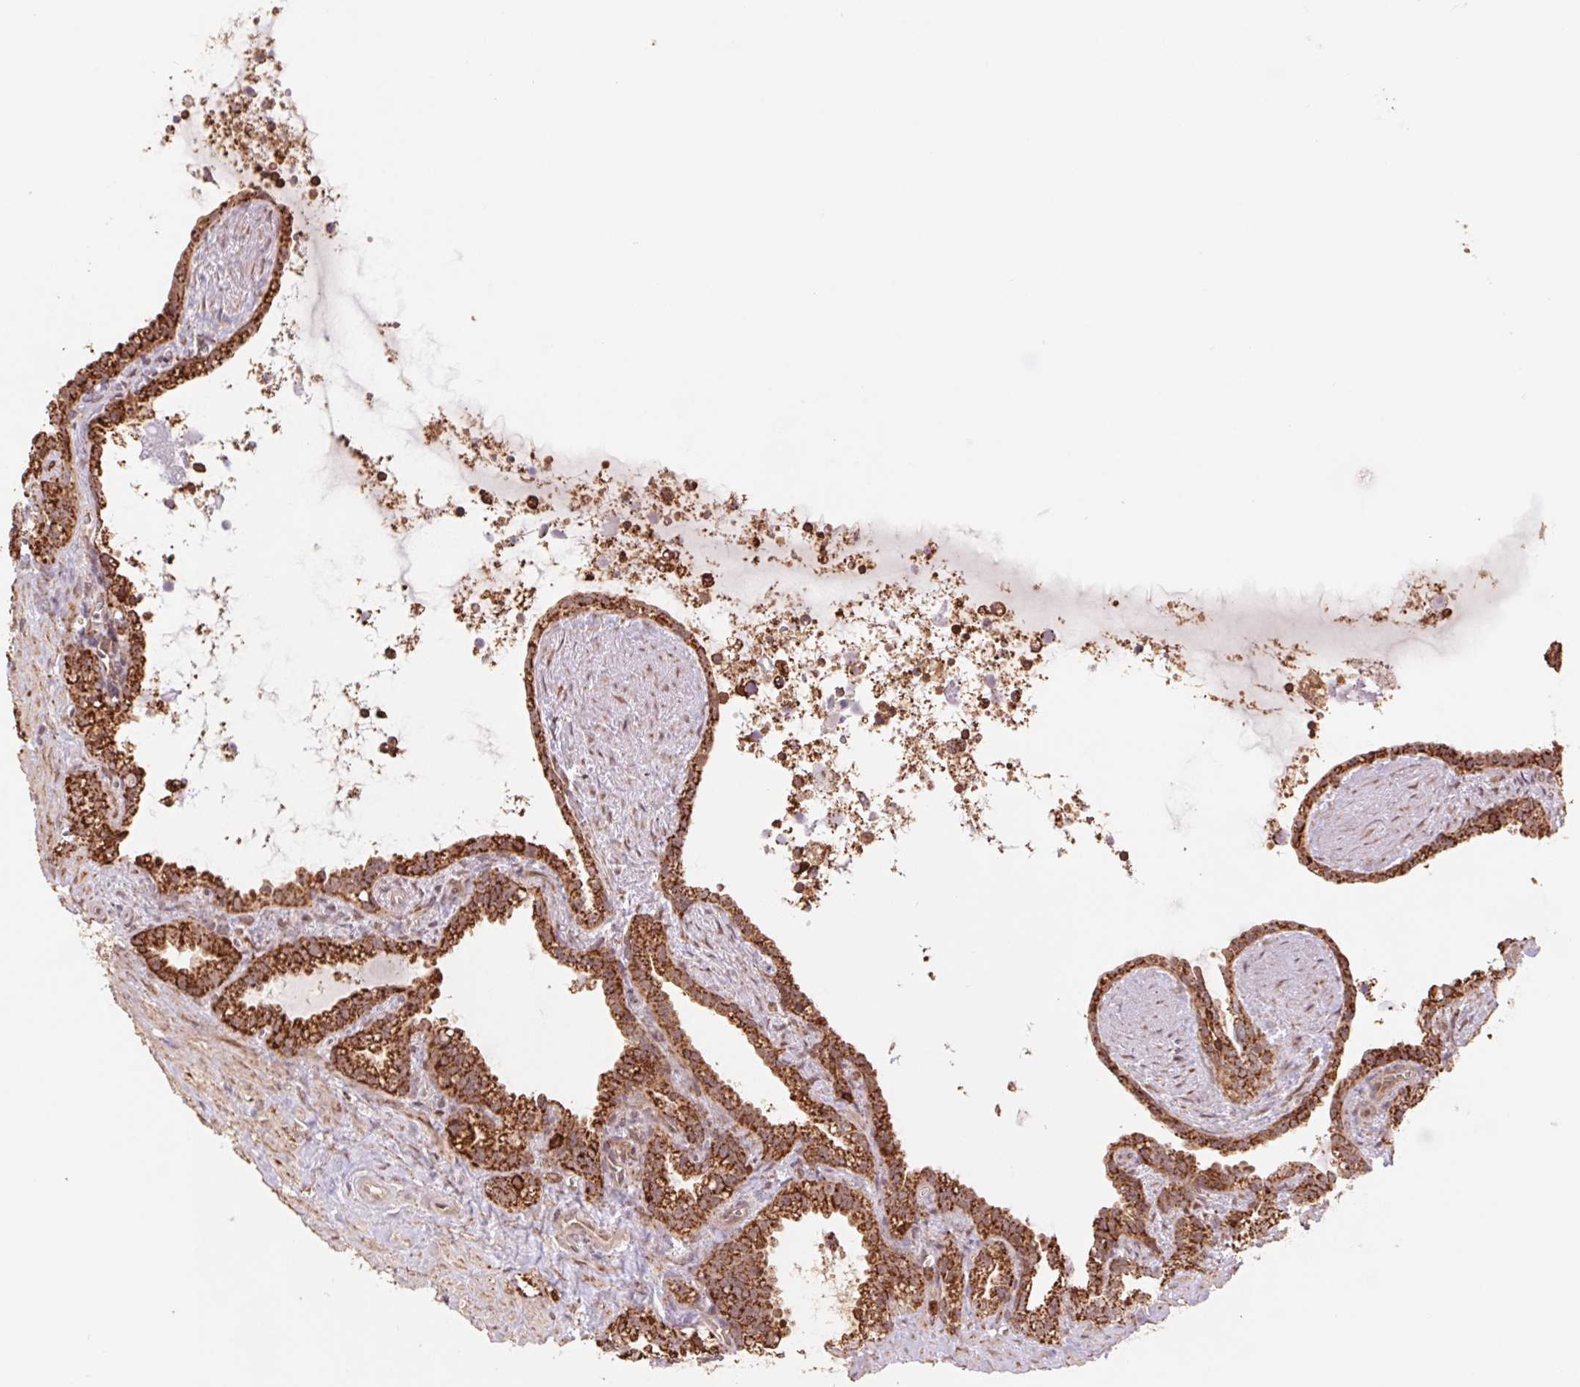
{"staining": {"intensity": "strong", "quantity": ">75%", "location": "cytoplasmic/membranous"}, "tissue": "seminal vesicle", "cell_type": "Glandular cells", "image_type": "normal", "snomed": [{"axis": "morphology", "description": "Normal tissue, NOS"}, {"axis": "topography", "description": "Seminal veicle"}], "caption": "Immunohistochemical staining of normal human seminal vesicle displays strong cytoplasmic/membranous protein staining in approximately >75% of glandular cells. (DAB IHC, brown staining for protein, blue staining for nuclei).", "gene": "URM1", "patient": {"sex": "male", "age": 76}}